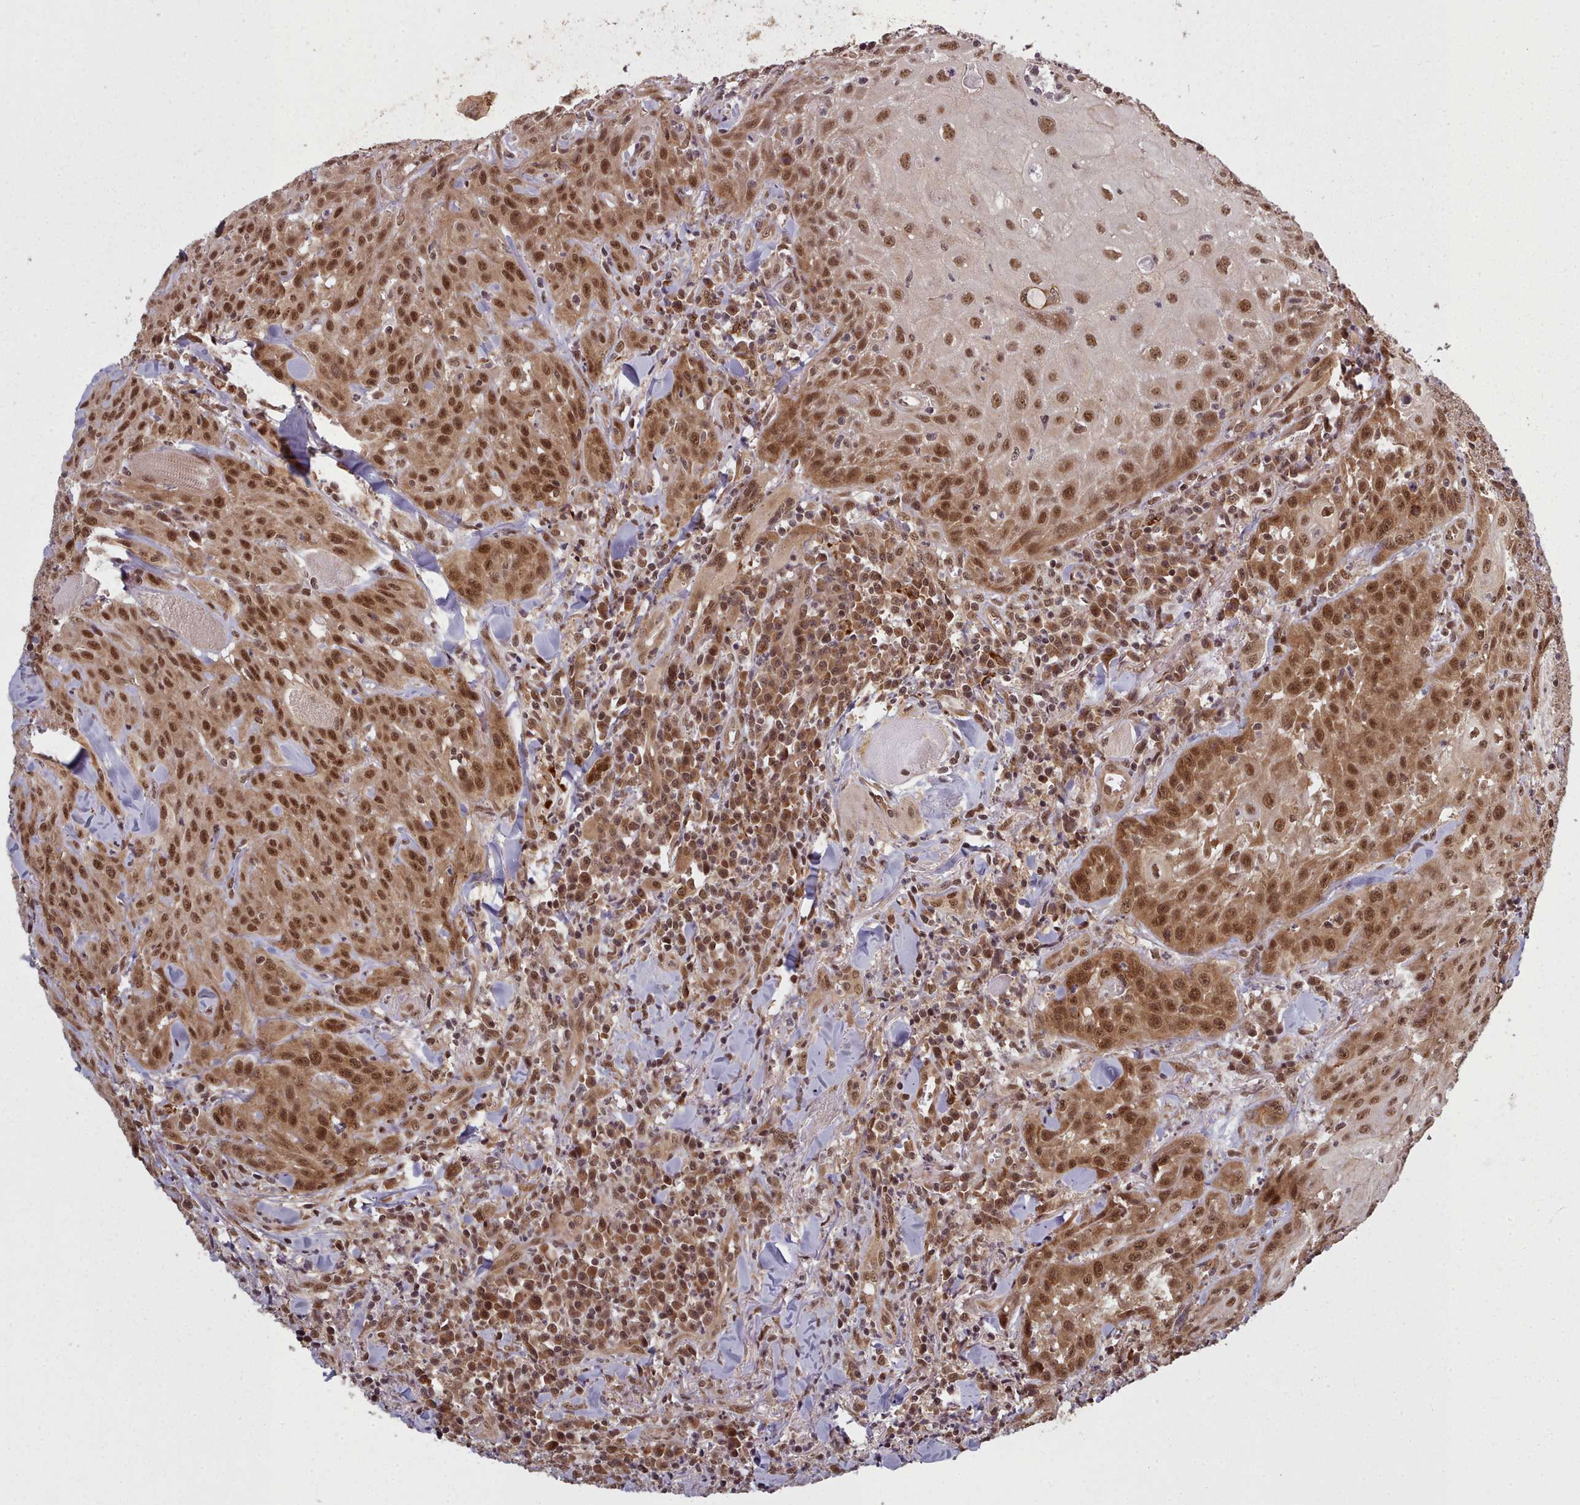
{"staining": {"intensity": "moderate", "quantity": ">75%", "location": "cytoplasmic/membranous,nuclear"}, "tissue": "head and neck cancer", "cell_type": "Tumor cells", "image_type": "cancer", "snomed": [{"axis": "morphology", "description": "Normal tissue, NOS"}, {"axis": "morphology", "description": "Squamous cell carcinoma, NOS"}, {"axis": "topography", "description": "Oral tissue"}, {"axis": "topography", "description": "Head-Neck"}], "caption": "A brown stain labels moderate cytoplasmic/membranous and nuclear staining of a protein in head and neck cancer tumor cells. Ihc stains the protein of interest in brown and the nuclei are stained blue.", "gene": "DHX8", "patient": {"sex": "female", "age": 70}}